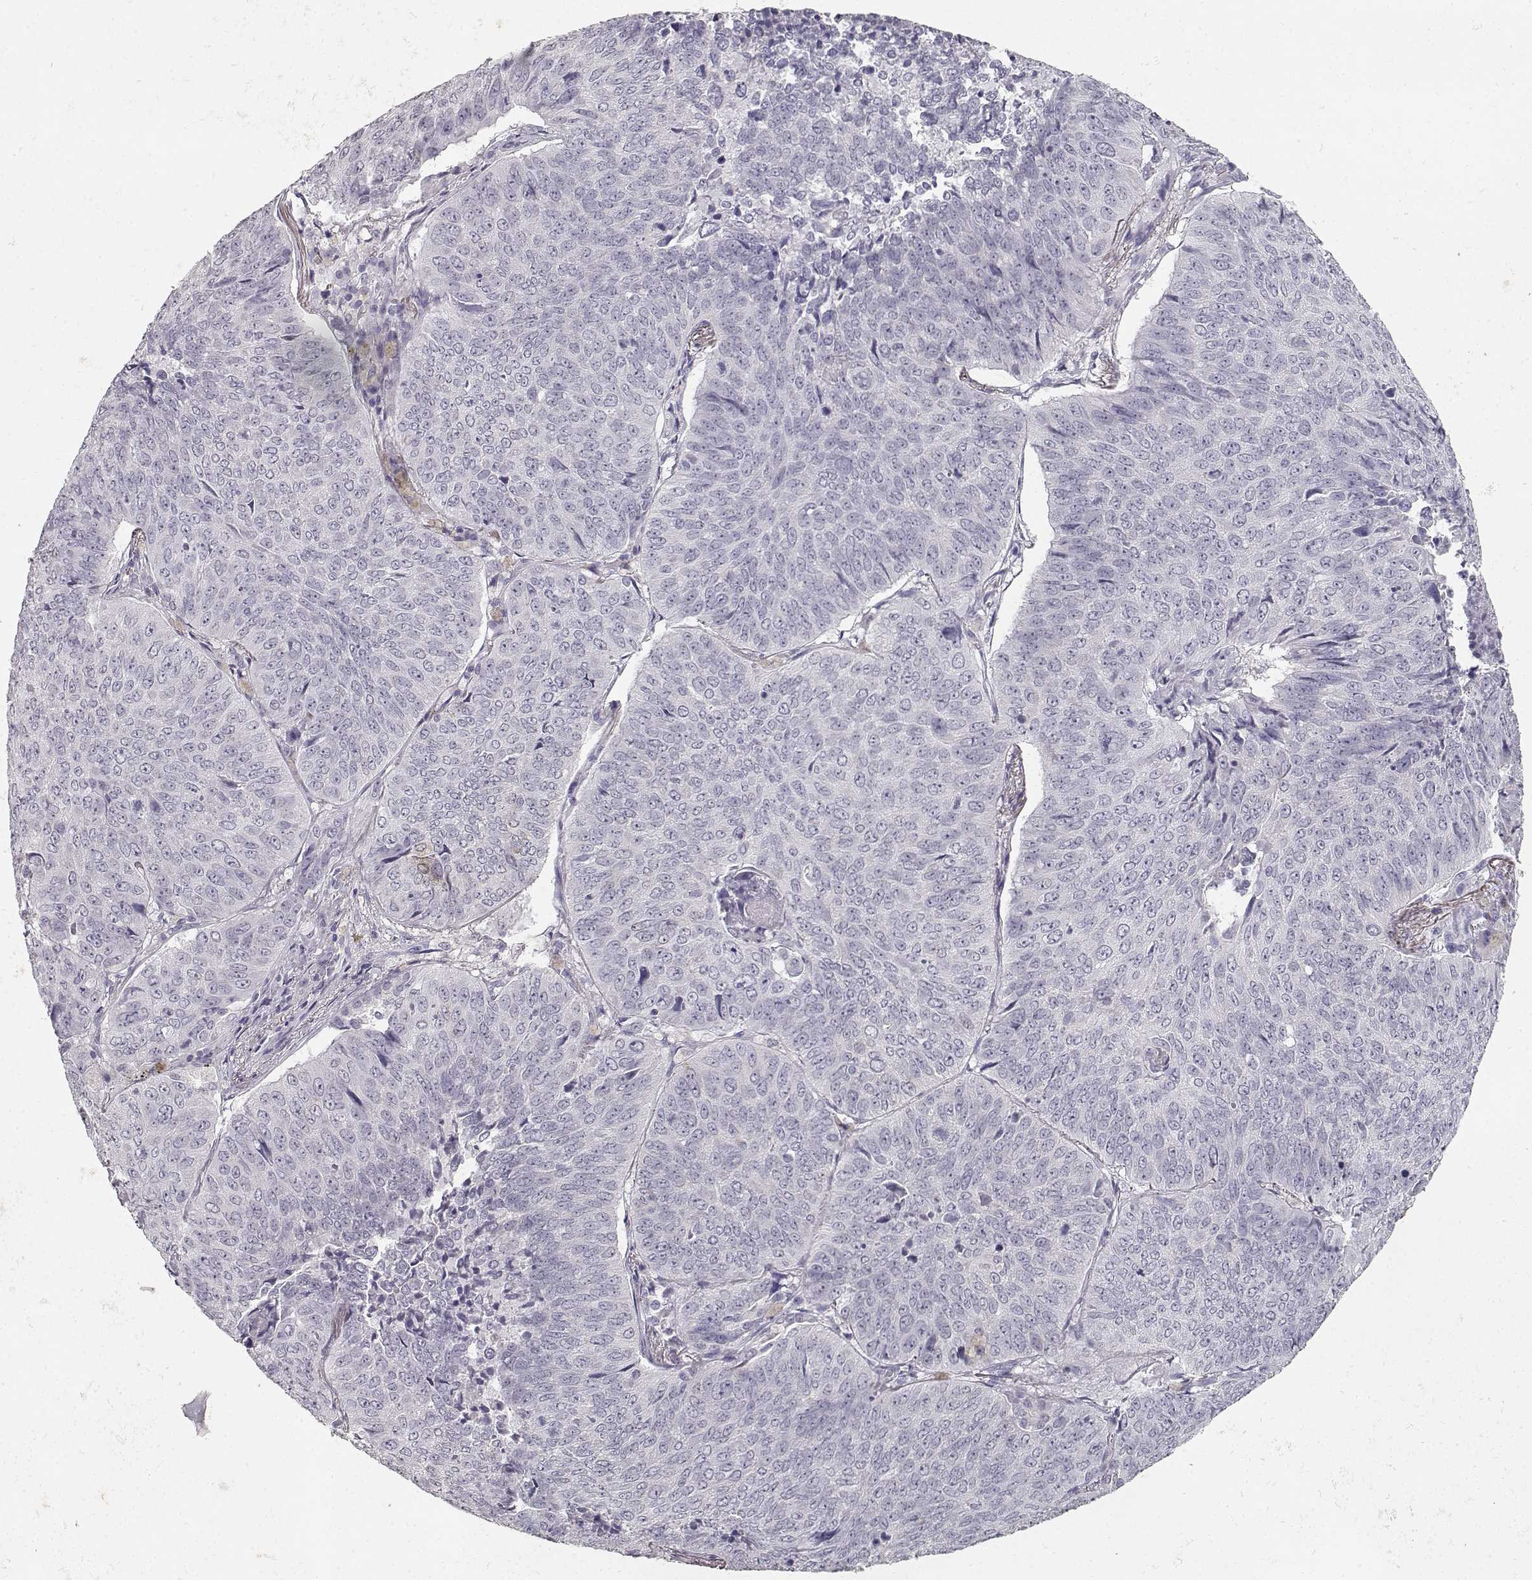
{"staining": {"intensity": "negative", "quantity": "none", "location": "none"}, "tissue": "lung cancer", "cell_type": "Tumor cells", "image_type": "cancer", "snomed": [{"axis": "morphology", "description": "Normal tissue, NOS"}, {"axis": "morphology", "description": "Squamous cell carcinoma, NOS"}, {"axis": "topography", "description": "Bronchus"}, {"axis": "topography", "description": "Lung"}], "caption": "IHC of lung squamous cell carcinoma displays no positivity in tumor cells. Nuclei are stained in blue.", "gene": "TPH2", "patient": {"sex": "male", "age": 64}}